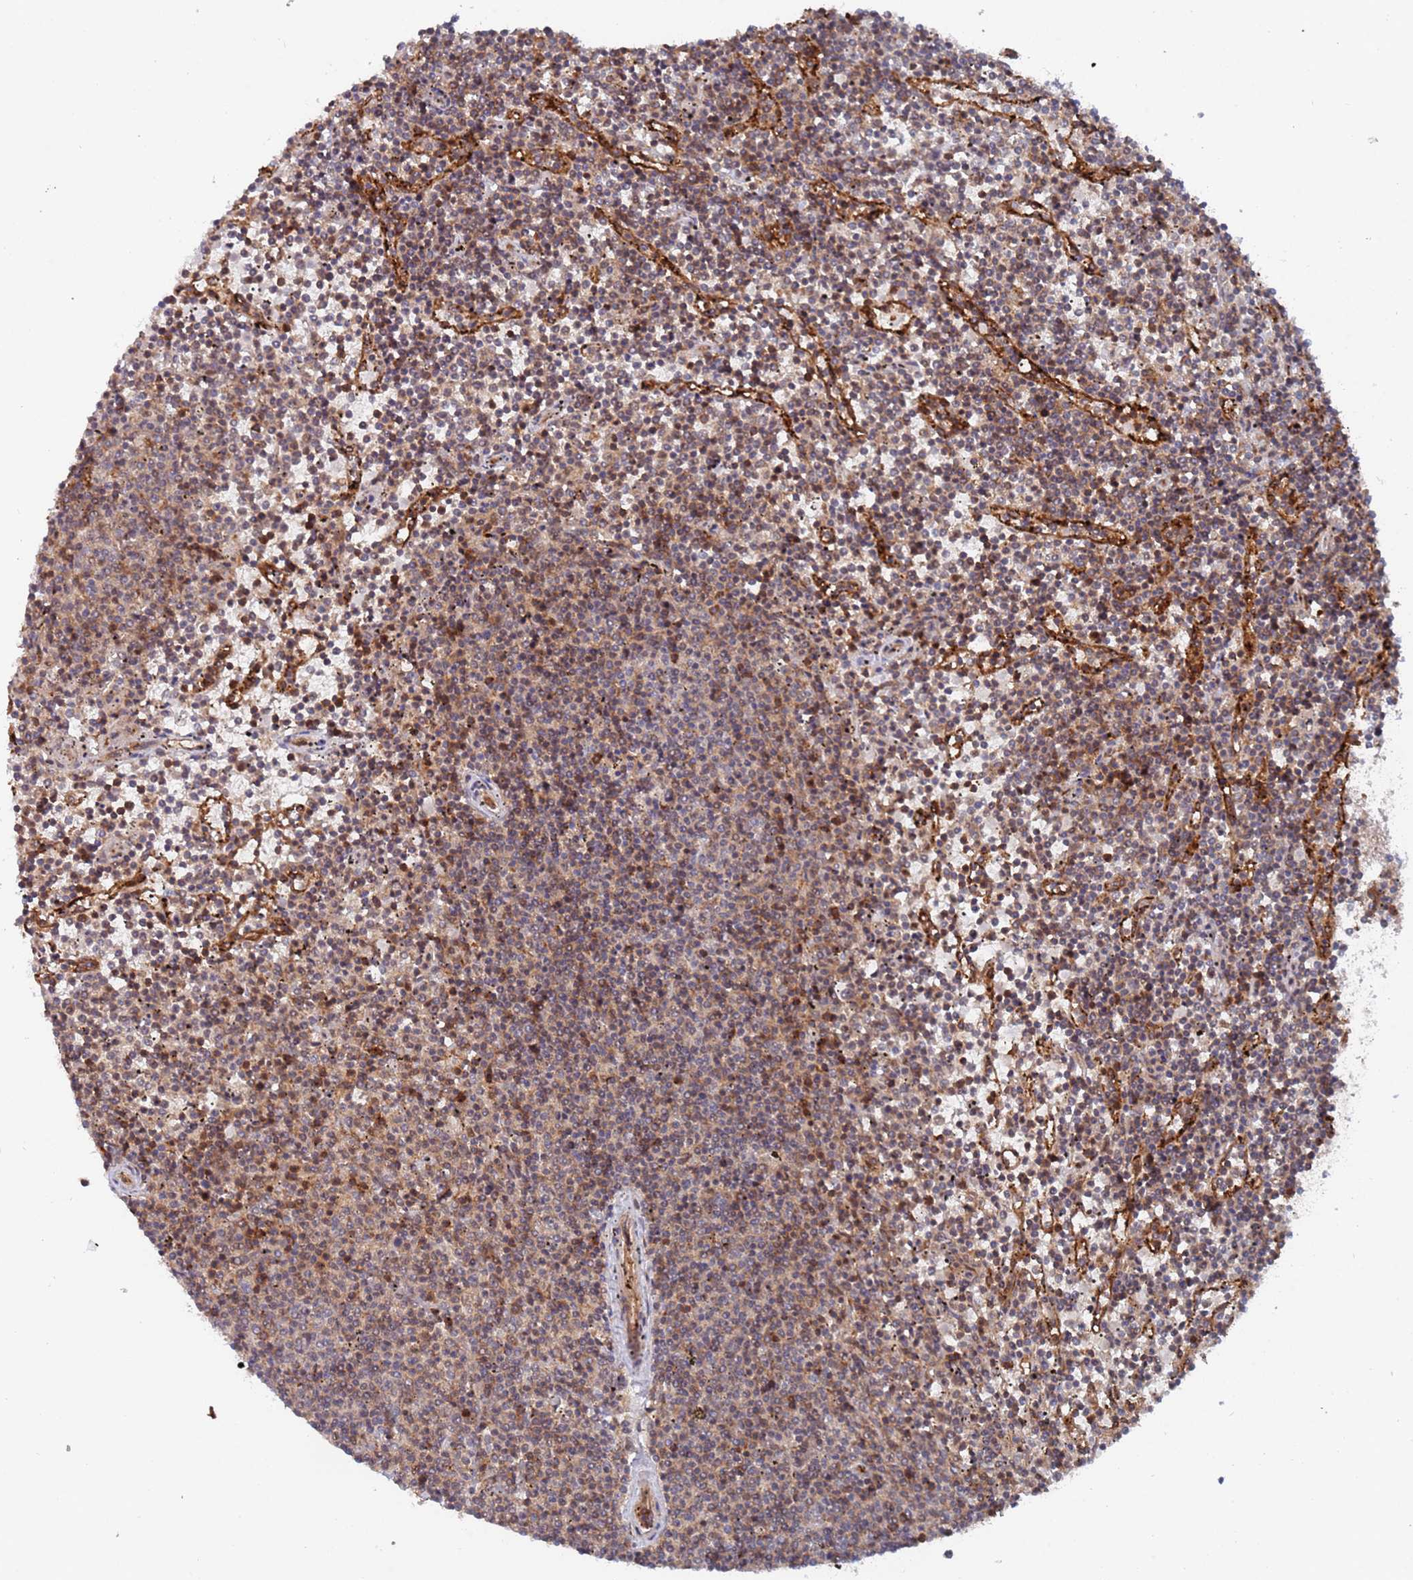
{"staining": {"intensity": "weak", "quantity": "25%-75%", "location": "cytoplasmic/membranous"}, "tissue": "lymphoma", "cell_type": "Tumor cells", "image_type": "cancer", "snomed": [{"axis": "morphology", "description": "Malignant lymphoma, non-Hodgkin's type, Low grade"}, {"axis": "topography", "description": "Spleen"}], "caption": "Immunohistochemistry histopathology image of neoplastic tissue: malignant lymphoma, non-Hodgkin's type (low-grade) stained using immunohistochemistry (IHC) displays low levels of weak protein expression localized specifically in the cytoplasmic/membranous of tumor cells, appearing as a cytoplasmic/membranous brown color.", "gene": "DDX60", "patient": {"sex": "female", "age": 50}}